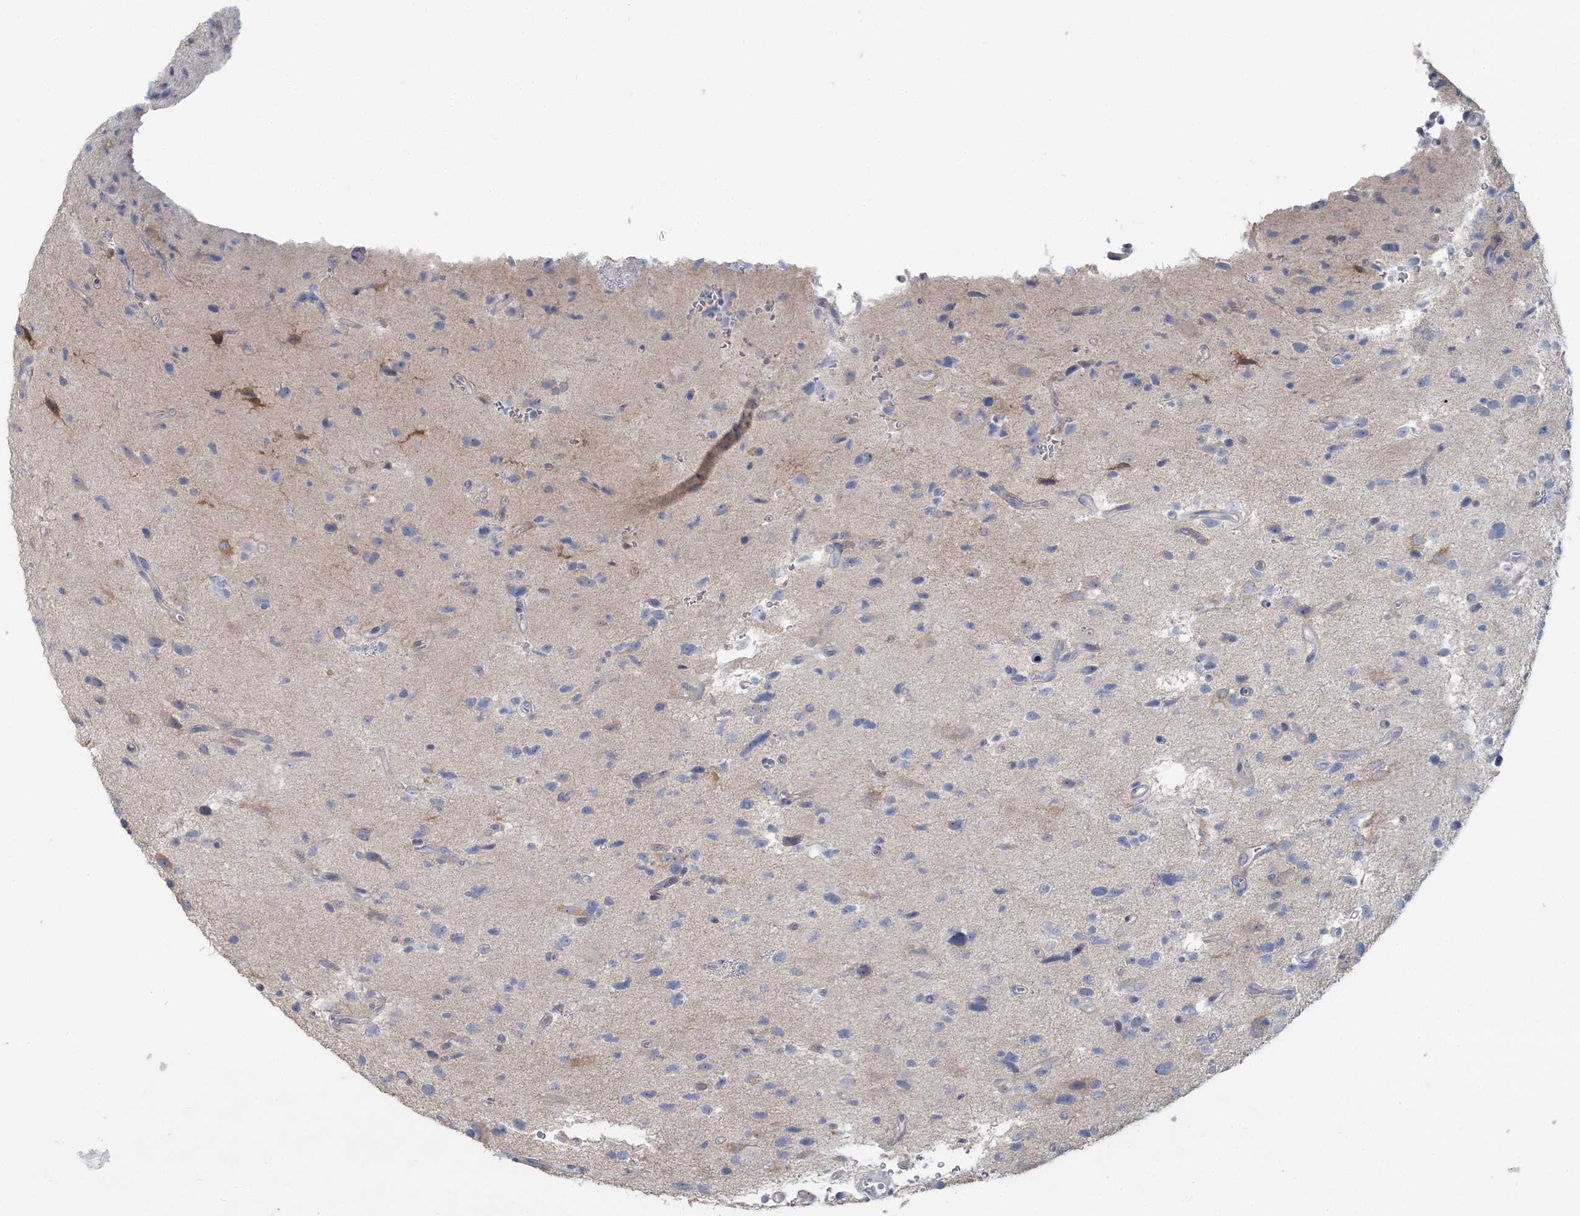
{"staining": {"intensity": "negative", "quantity": "none", "location": "none"}, "tissue": "glioma", "cell_type": "Tumor cells", "image_type": "cancer", "snomed": [{"axis": "morphology", "description": "Glioma, malignant, High grade"}, {"axis": "topography", "description": "Brain"}], "caption": "Immunohistochemical staining of human glioma exhibits no significant positivity in tumor cells.", "gene": "CMBL", "patient": {"sex": "male", "age": 33}}